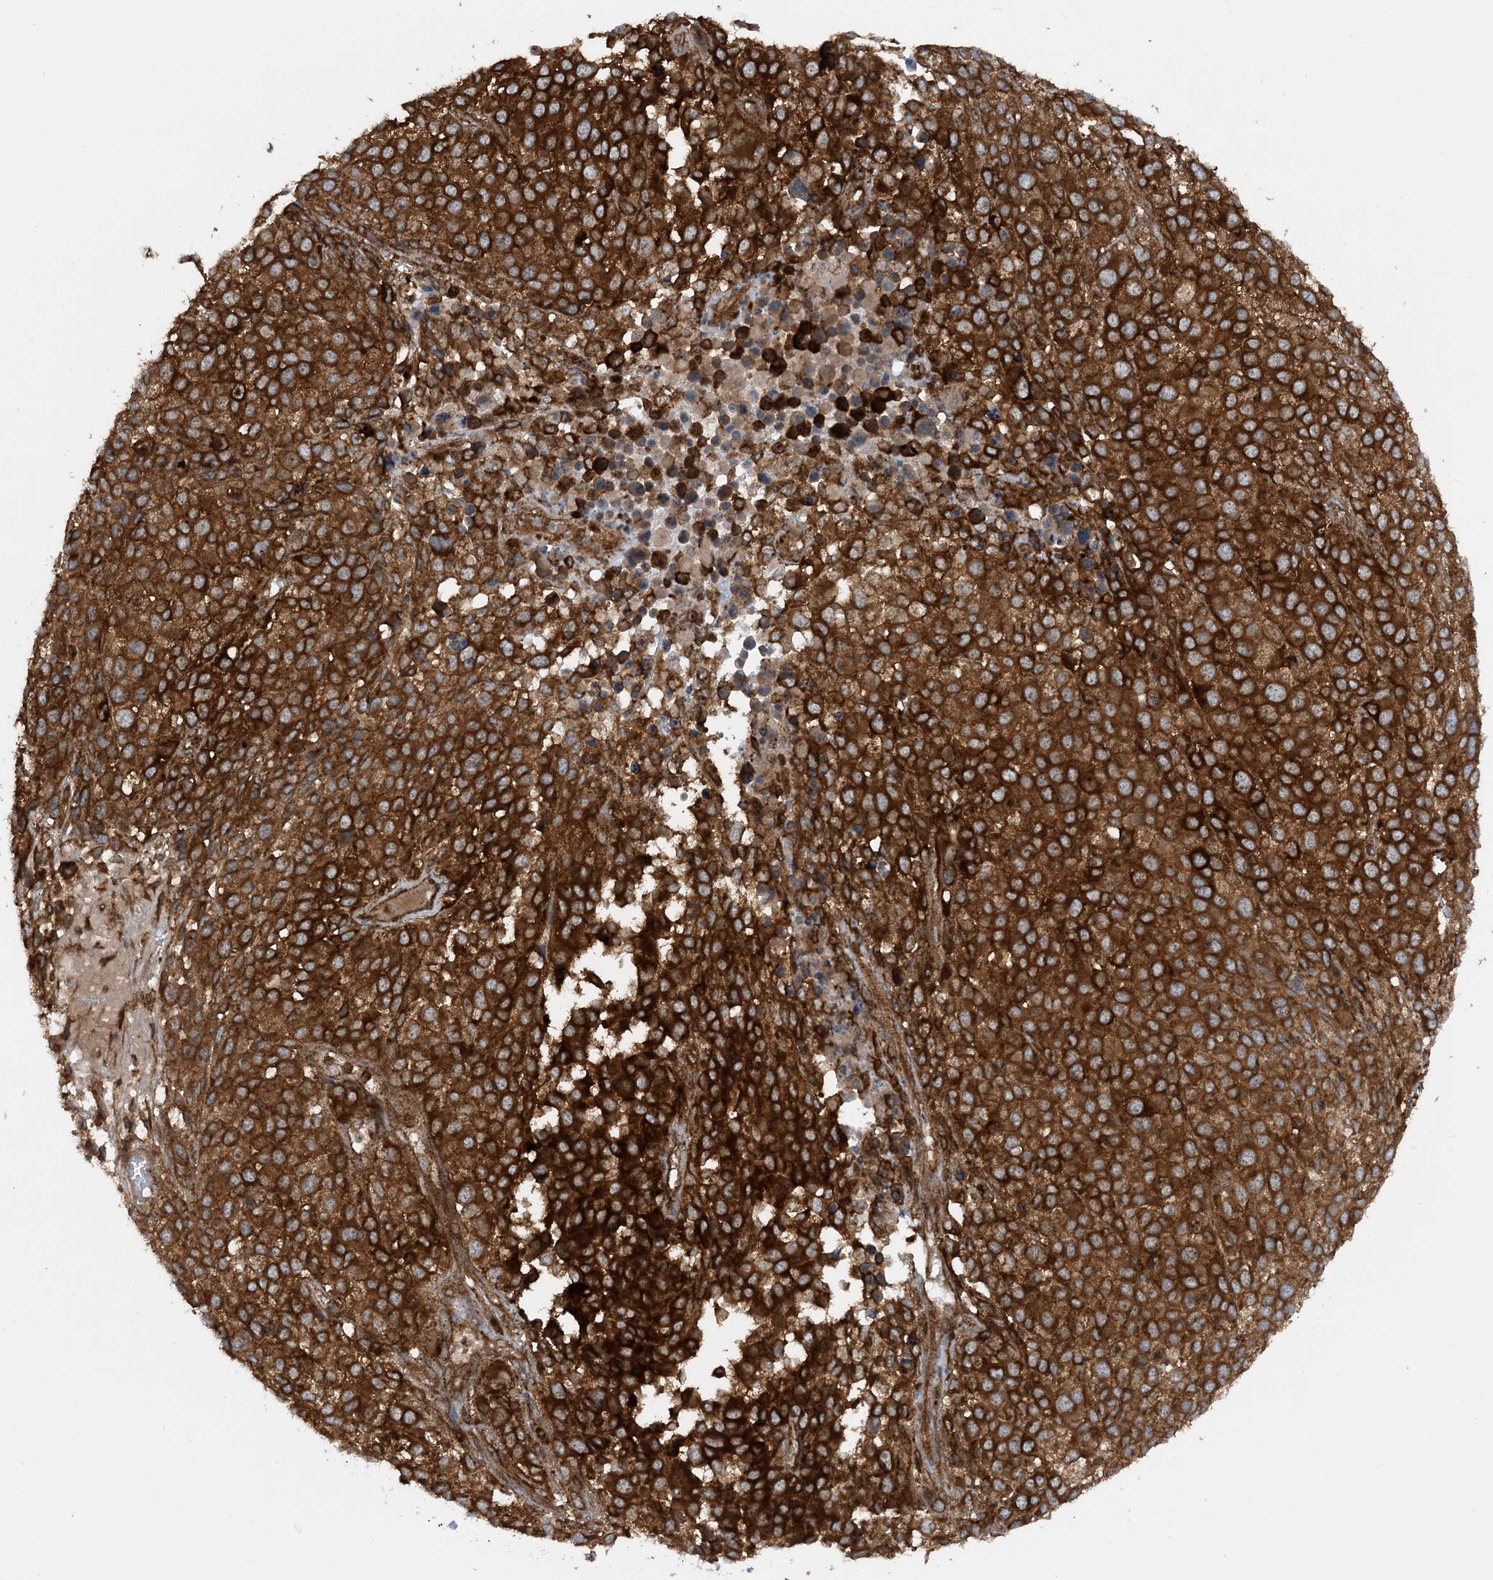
{"staining": {"intensity": "strong", "quantity": ">75%", "location": "cytoplasmic/membranous"}, "tissue": "melanoma", "cell_type": "Tumor cells", "image_type": "cancer", "snomed": [{"axis": "morphology", "description": "Malignant melanoma, NOS"}, {"axis": "topography", "description": "Skin of trunk"}], "caption": "Melanoma was stained to show a protein in brown. There is high levels of strong cytoplasmic/membranous staining in approximately >75% of tumor cells.", "gene": "STAM2", "patient": {"sex": "male", "age": 71}}